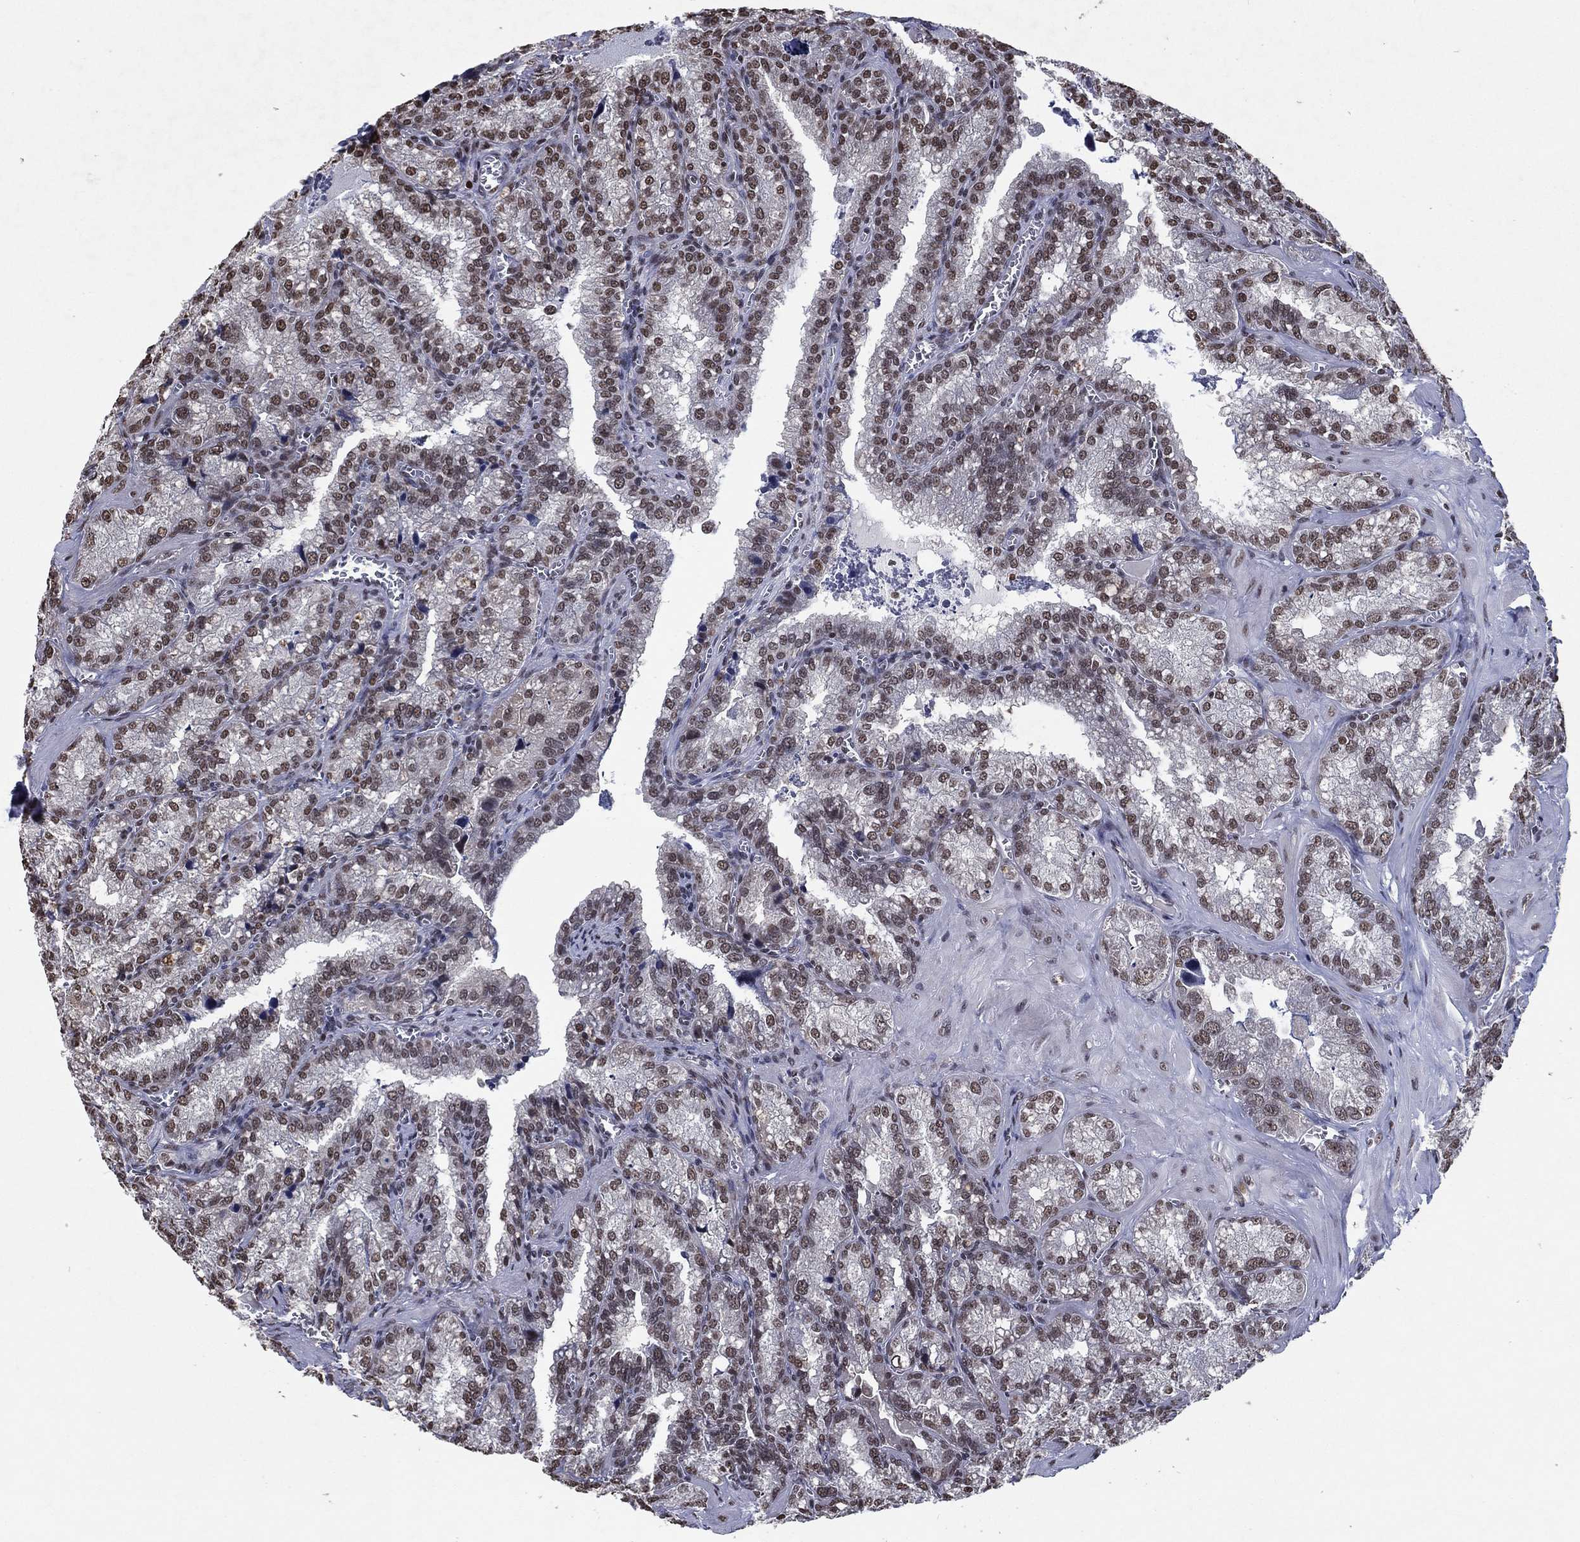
{"staining": {"intensity": "moderate", "quantity": ">75%", "location": "nuclear"}, "tissue": "seminal vesicle", "cell_type": "Glandular cells", "image_type": "normal", "snomed": [{"axis": "morphology", "description": "Normal tissue, NOS"}, {"axis": "topography", "description": "Seminal veicle"}], "caption": "Protein analysis of normal seminal vesicle displays moderate nuclear staining in about >75% of glandular cells.", "gene": "ZBTB42", "patient": {"sex": "male", "age": 57}}